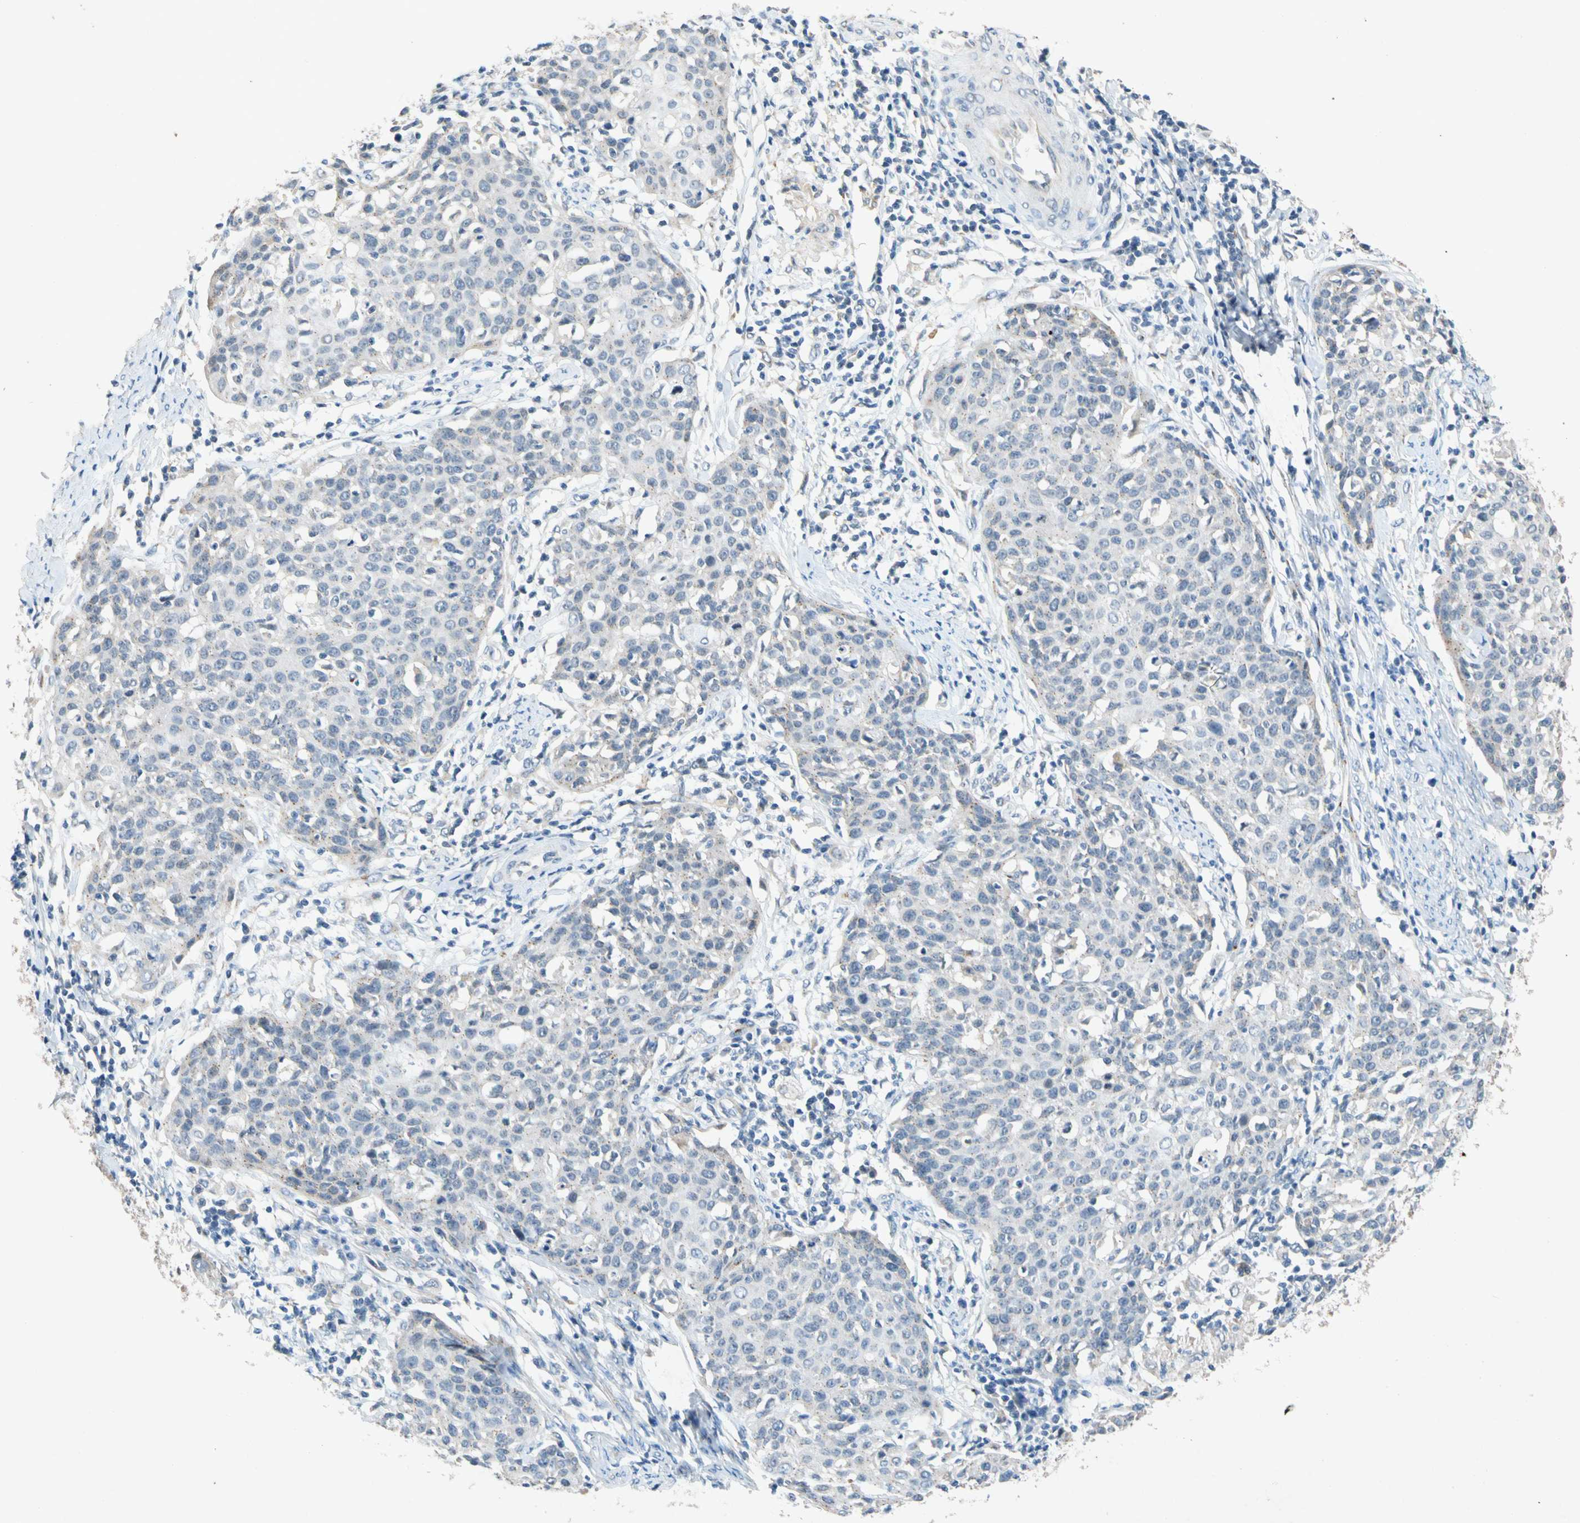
{"staining": {"intensity": "negative", "quantity": "none", "location": "none"}, "tissue": "cervical cancer", "cell_type": "Tumor cells", "image_type": "cancer", "snomed": [{"axis": "morphology", "description": "Squamous cell carcinoma, NOS"}, {"axis": "topography", "description": "Cervix"}], "caption": "Immunohistochemistry of human cervical cancer (squamous cell carcinoma) displays no positivity in tumor cells.", "gene": "GASK1B", "patient": {"sex": "female", "age": 38}}